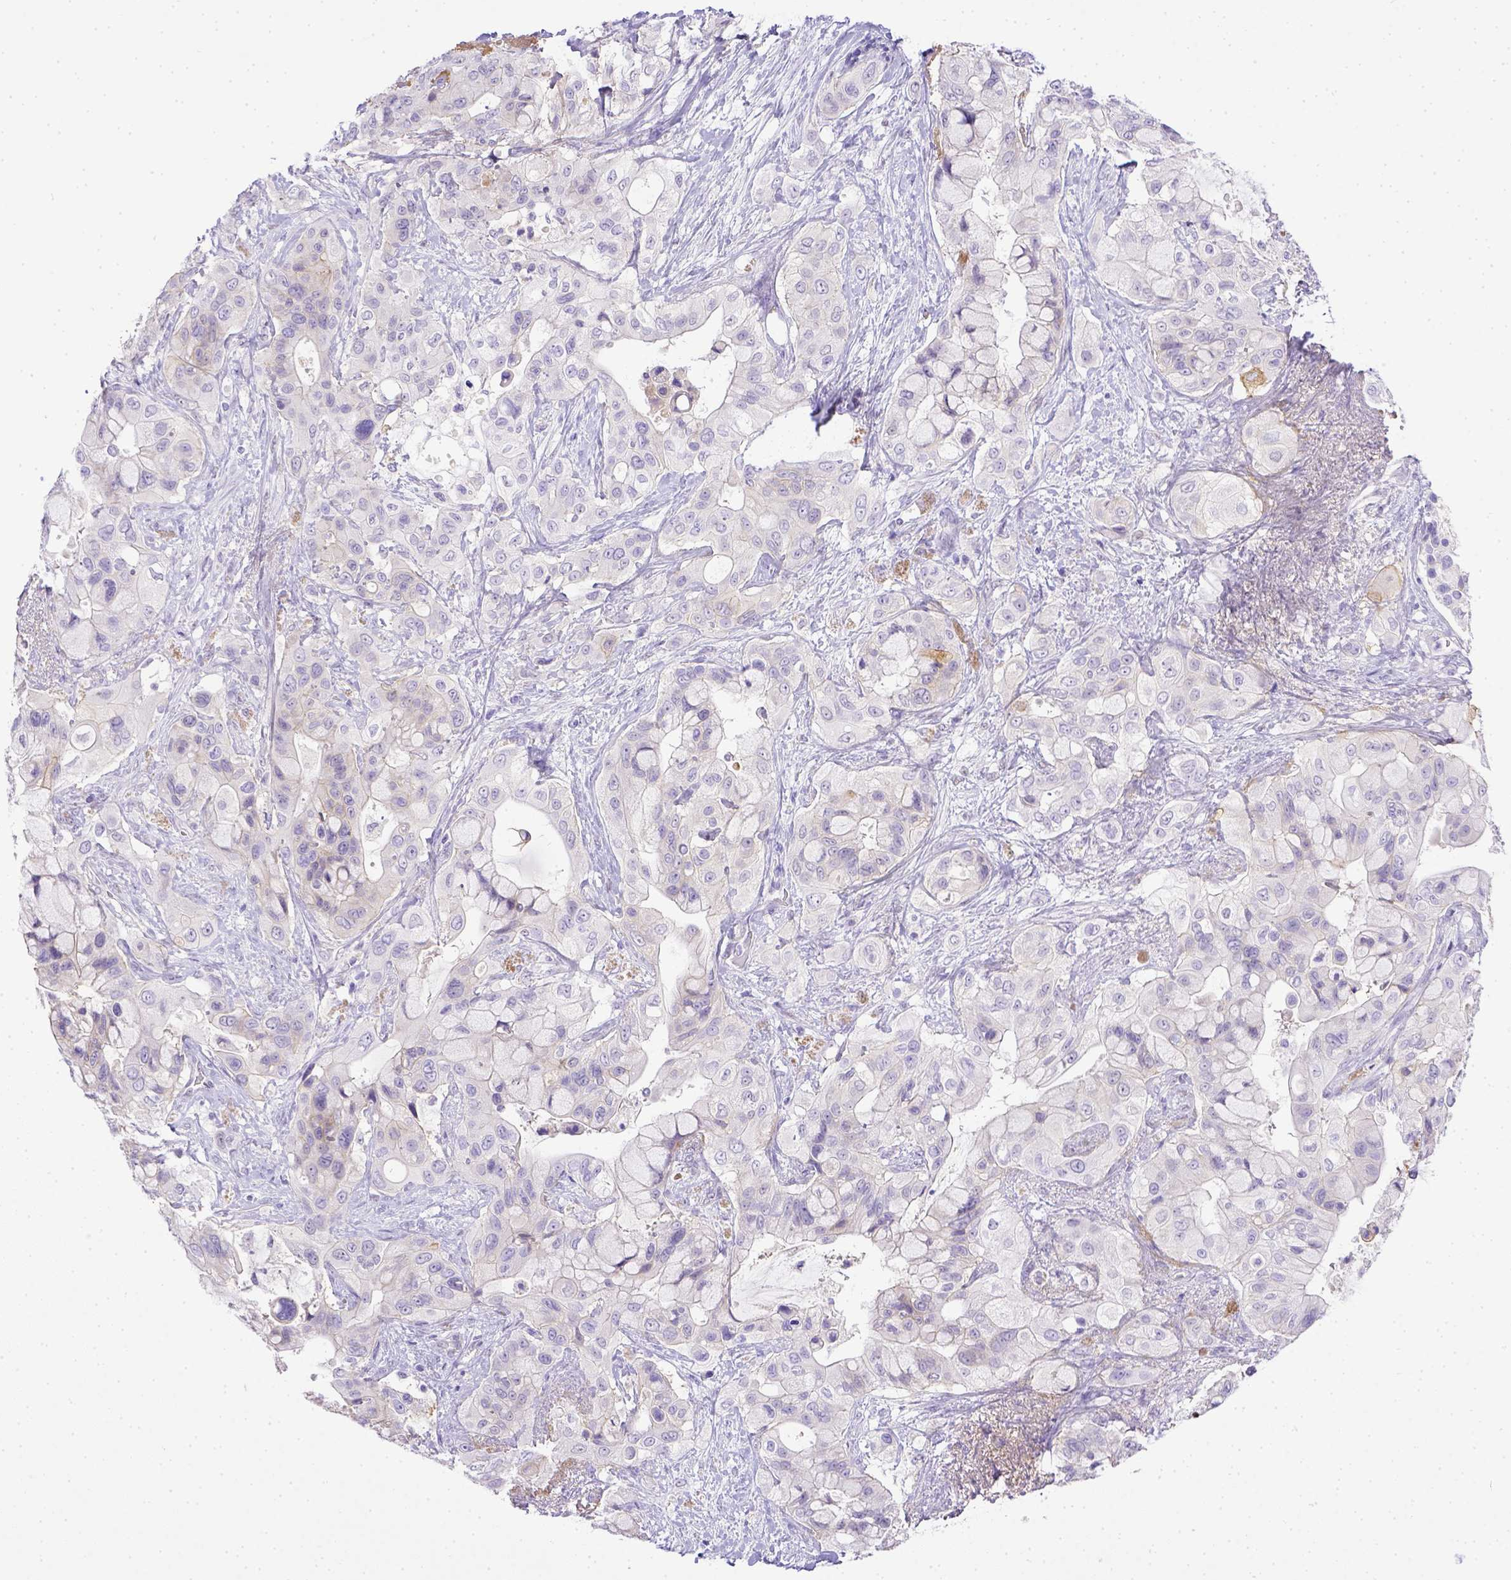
{"staining": {"intensity": "negative", "quantity": "none", "location": "none"}, "tissue": "pancreatic cancer", "cell_type": "Tumor cells", "image_type": "cancer", "snomed": [{"axis": "morphology", "description": "Adenocarcinoma, NOS"}, {"axis": "topography", "description": "Pancreas"}], "caption": "Immunohistochemistry histopathology image of pancreatic cancer (adenocarcinoma) stained for a protein (brown), which exhibits no positivity in tumor cells.", "gene": "BTN1A1", "patient": {"sex": "male", "age": 71}}